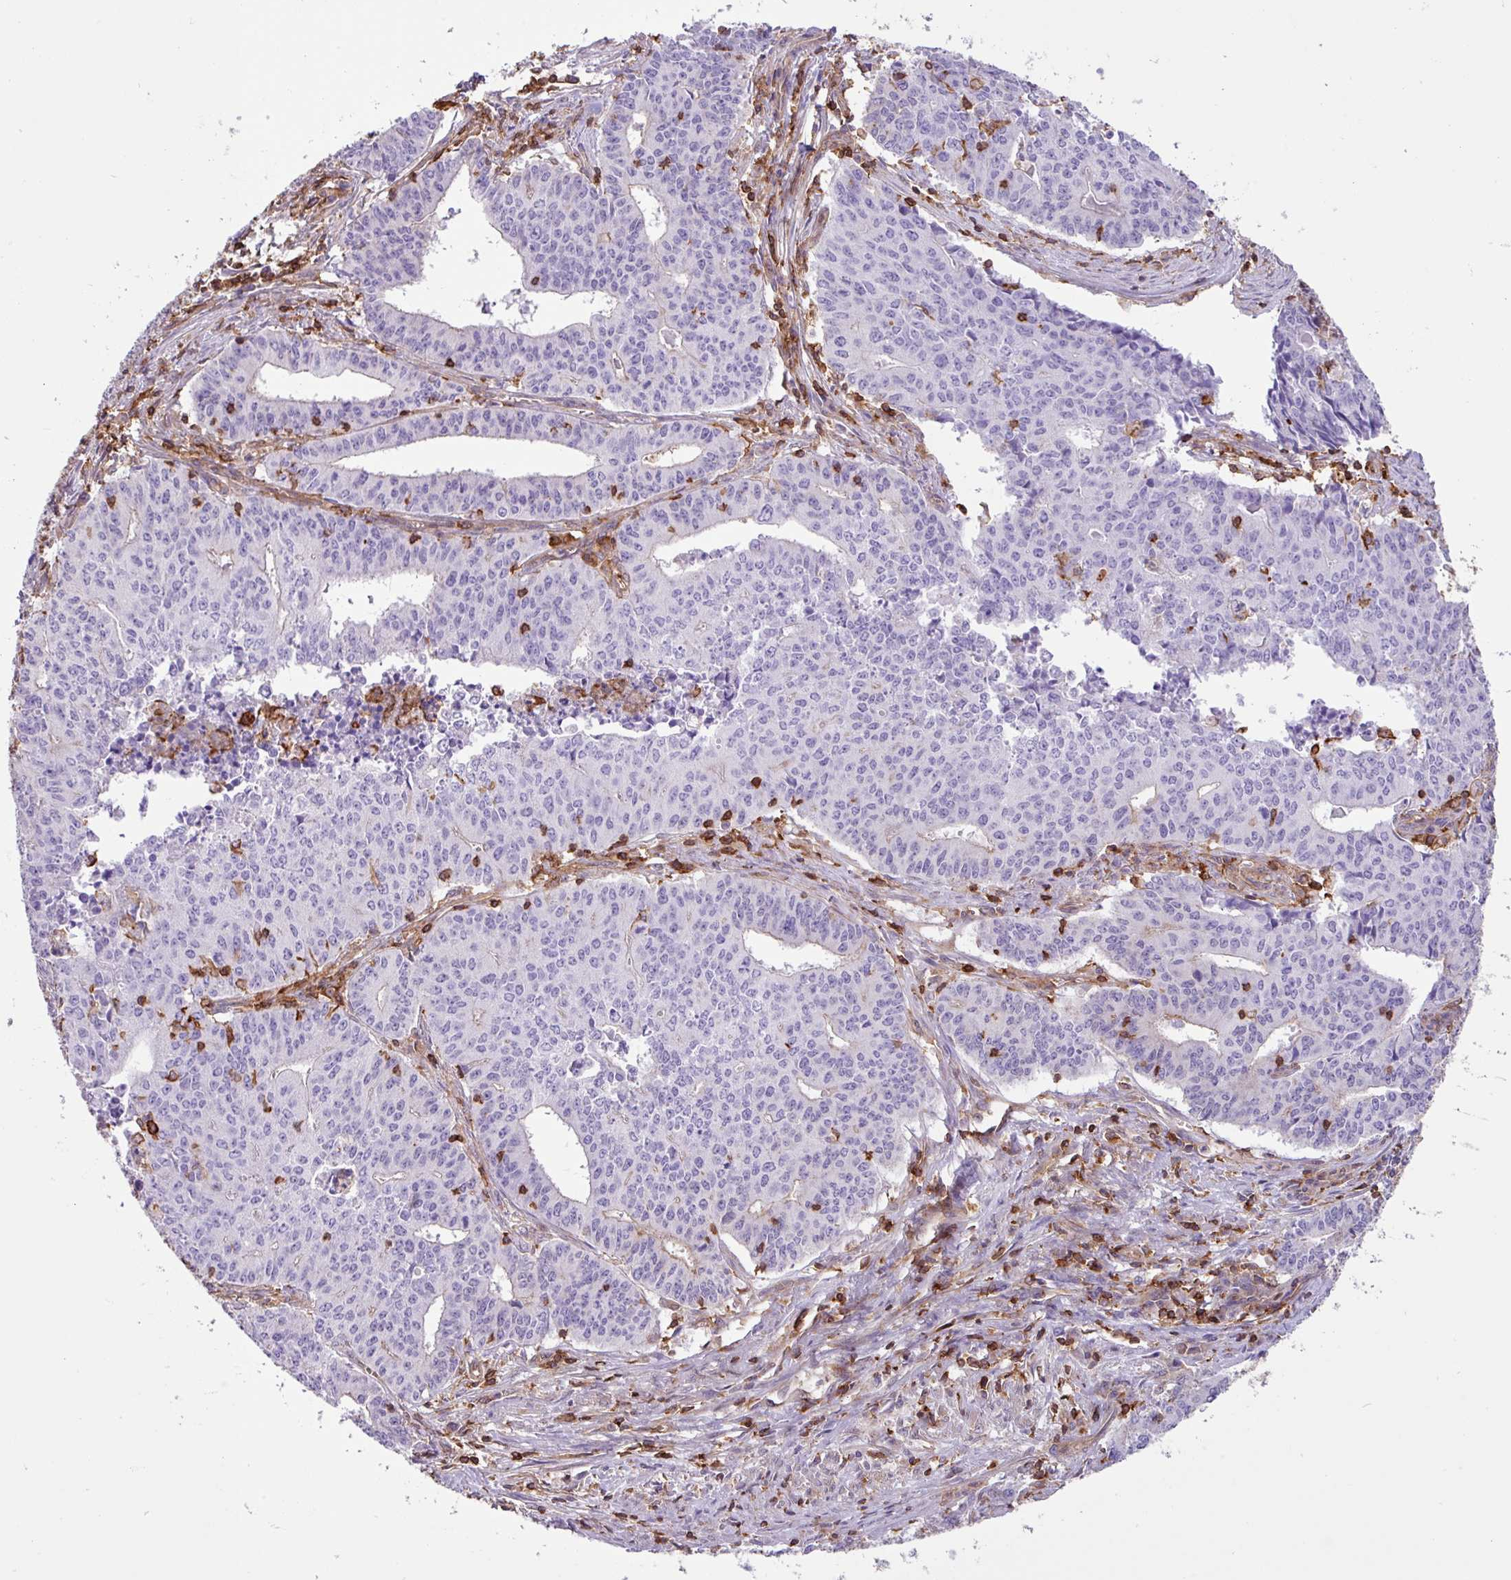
{"staining": {"intensity": "negative", "quantity": "none", "location": "none"}, "tissue": "endometrial cancer", "cell_type": "Tumor cells", "image_type": "cancer", "snomed": [{"axis": "morphology", "description": "Adenocarcinoma, NOS"}, {"axis": "topography", "description": "Endometrium"}], "caption": "Endometrial cancer stained for a protein using IHC exhibits no positivity tumor cells.", "gene": "PPP1R18", "patient": {"sex": "female", "age": 59}}